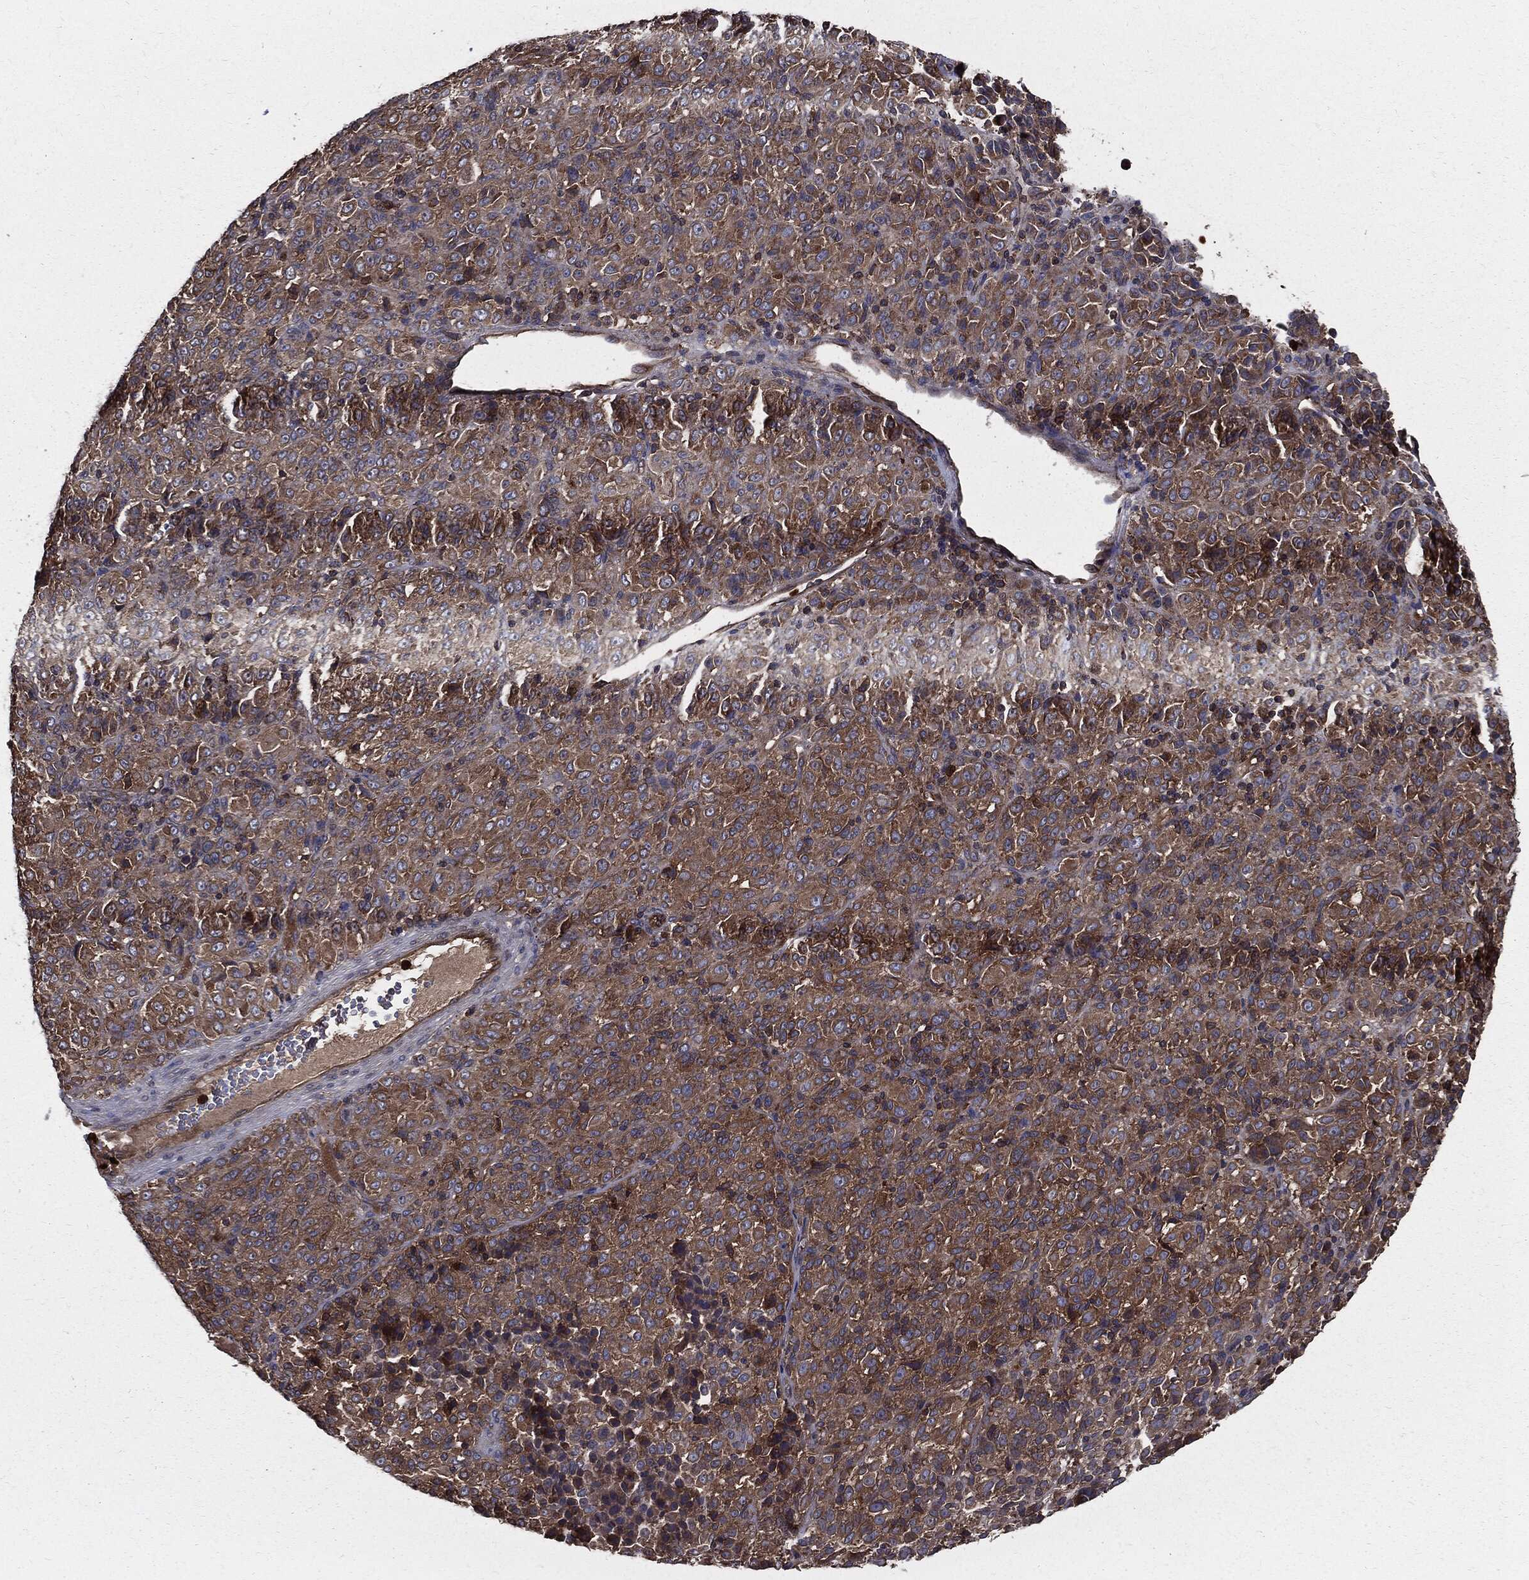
{"staining": {"intensity": "moderate", "quantity": "25%-75%", "location": "cytoplasmic/membranous"}, "tissue": "melanoma", "cell_type": "Tumor cells", "image_type": "cancer", "snomed": [{"axis": "morphology", "description": "Malignant melanoma, Metastatic site"}, {"axis": "topography", "description": "Brain"}], "caption": "Tumor cells reveal moderate cytoplasmic/membranous positivity in approximately 25%-75% of cells in malignant melanoma (metastatic site). The protein of interest is stained brown, and the nuclei are stained in blue (DAB IHC with brightfield microscopy, high magnification).", "gene": "PDCD6IP", "patient": {"sex": "female", "age": 56}}